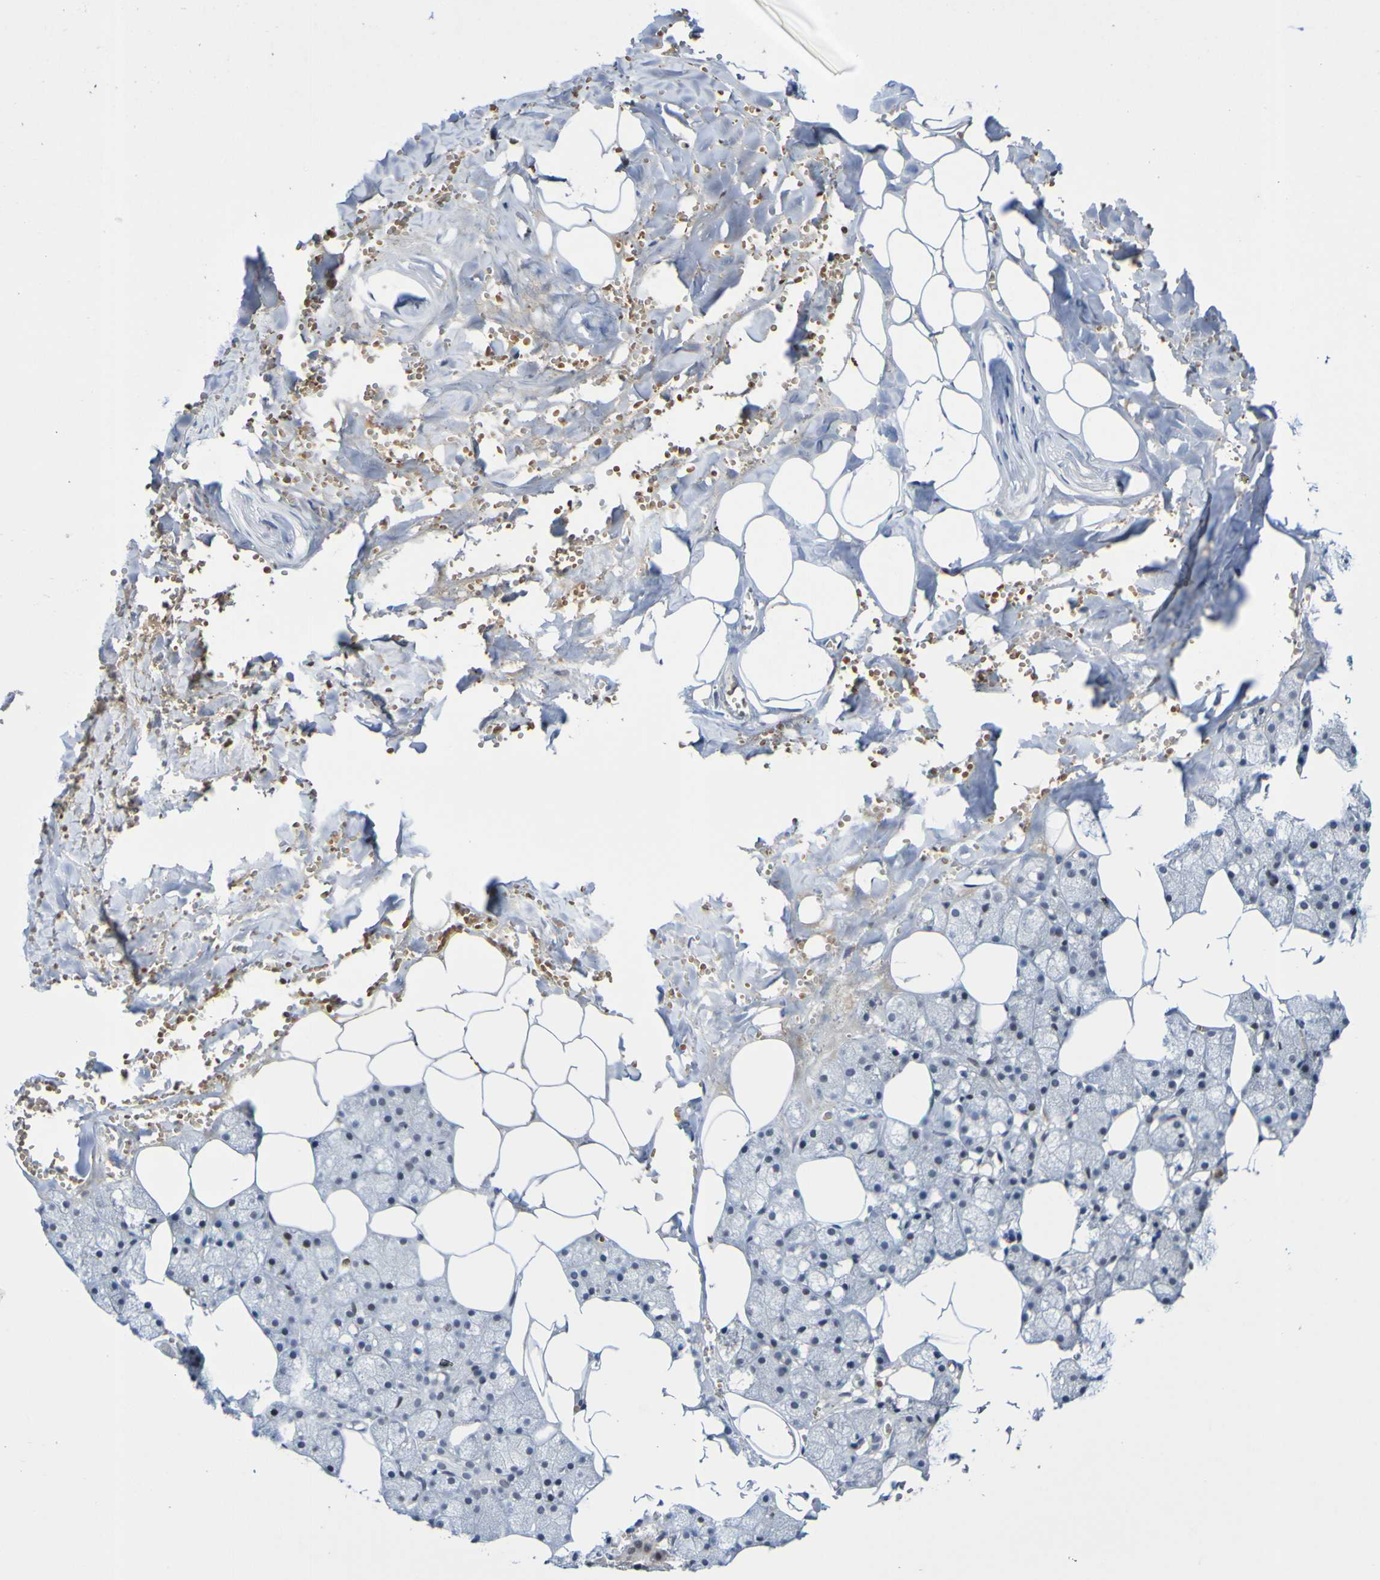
{"staining": {"intensity": "moderate", "quantity": "<25%", "location": "nuclear"}, "tissue": "salivary gland", "cell_type": "Glandular cells", "image_type": "normal", "snomed": [{"axis": "morphology", "description": "Normal tissue, NOS"}, {"axis": "topography", "description": "Salivary gland"}], "caption": "This micrograph reveals immunohistochemistry staining of benign salivary gland, with low moderate nuclear positivity in about <25% of glandular cells.", "gene": "PCGF1", "patient": {"sex": "male", "age": 62}}